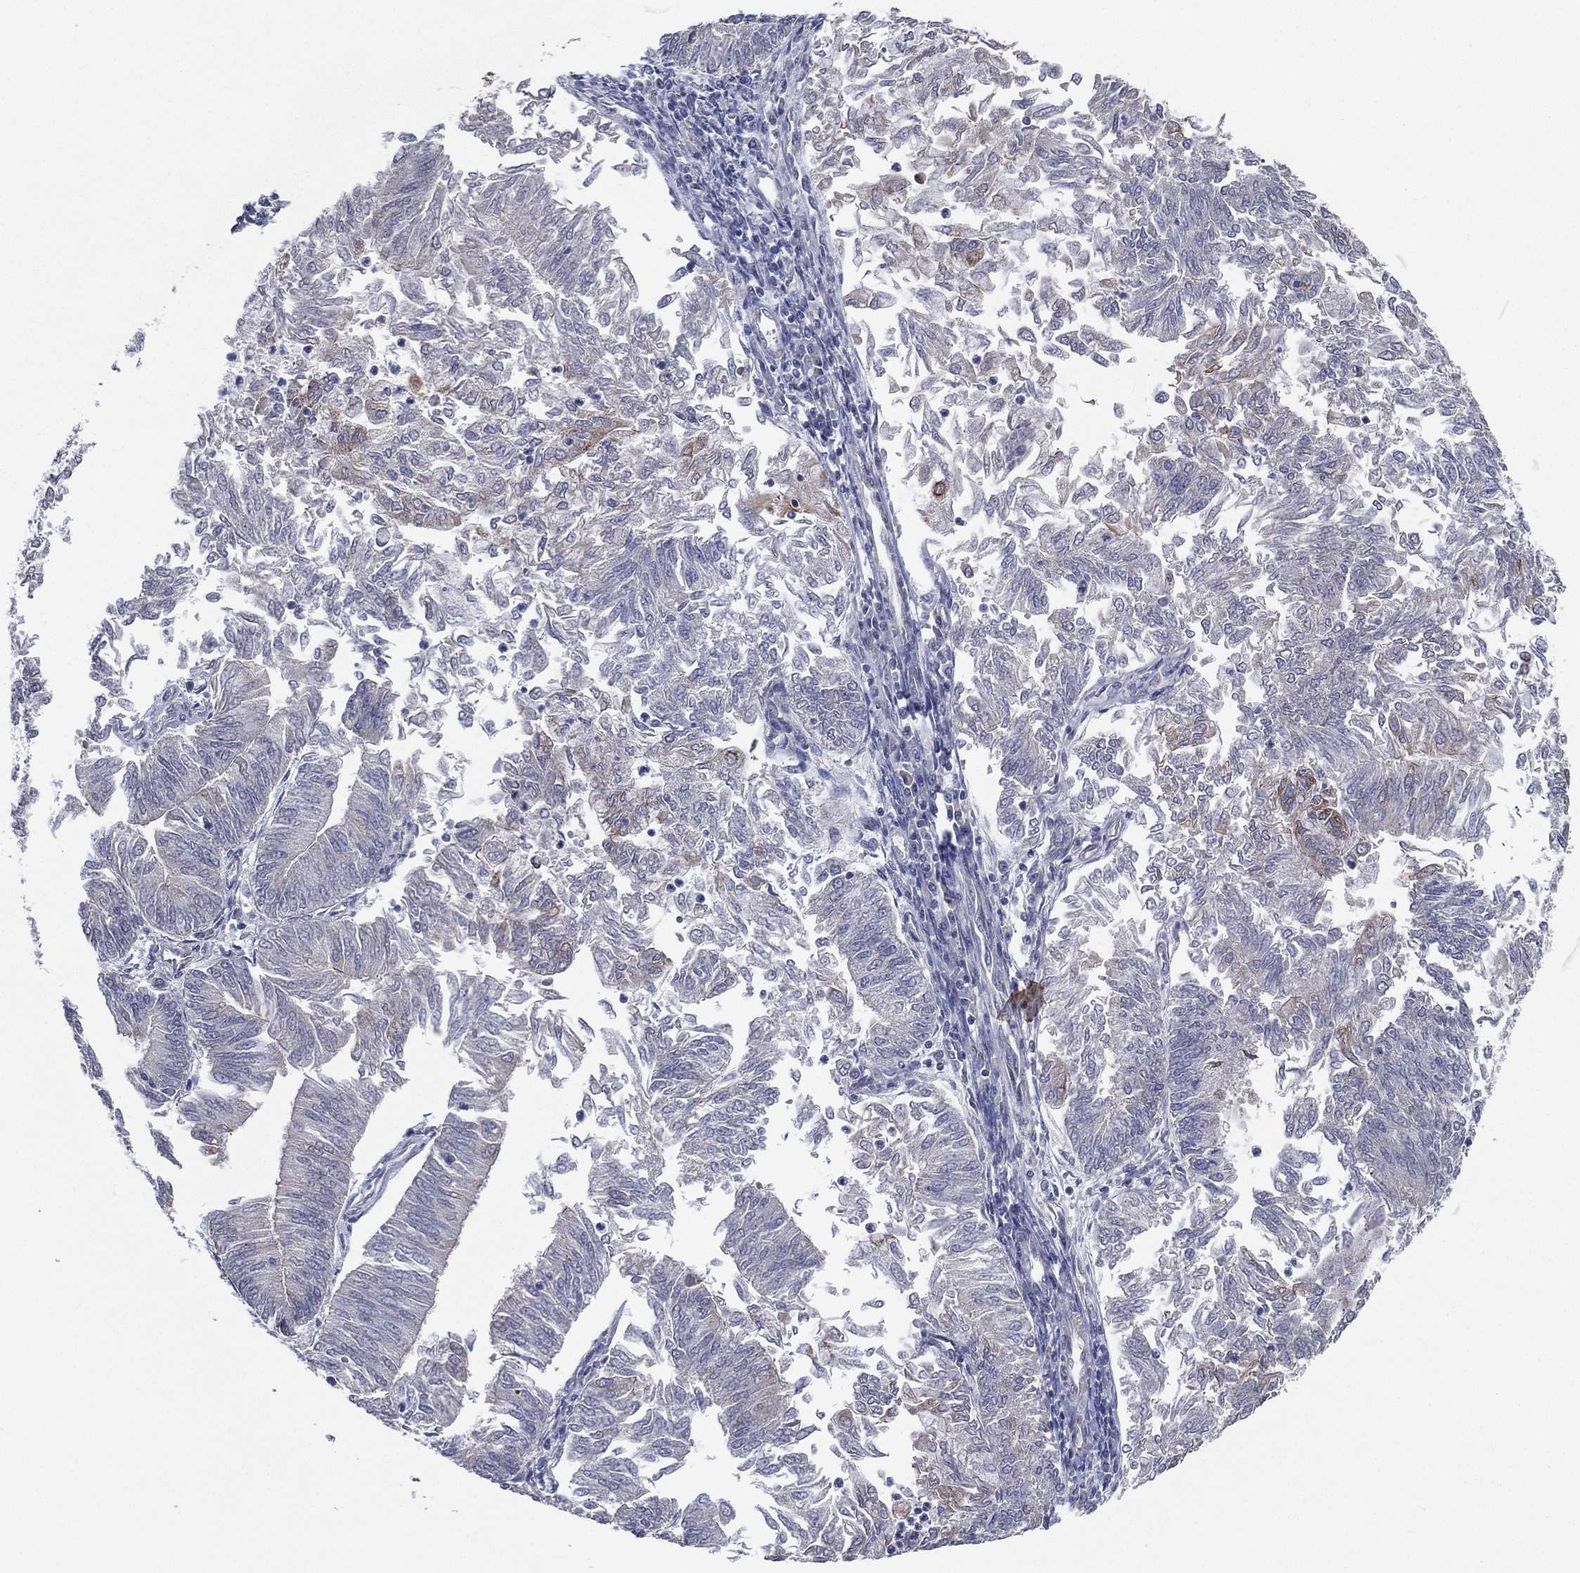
{"staining": {"intensity": "negative", "quantity": "none", "location": "none"}, "tissue": "endometrial cancer", "cell_type": "Tumor cells", "image_type": "cancer", "snomed": [{"axis": "morphology", "description": "Adenocarcinoma, NOS"}, {"axis": "topography", "description": "Endometrium"}], "caption": "IHC photomicrograph of human endometrial cancer stained for a protein (brown), which displays no expression in tumor cells. The staining is performed using DAB brown chromogen with nuclei counter-stained in using hematoxylin.", "gene": "KAT14", "patient": {"sex": "female", "age": 59}}